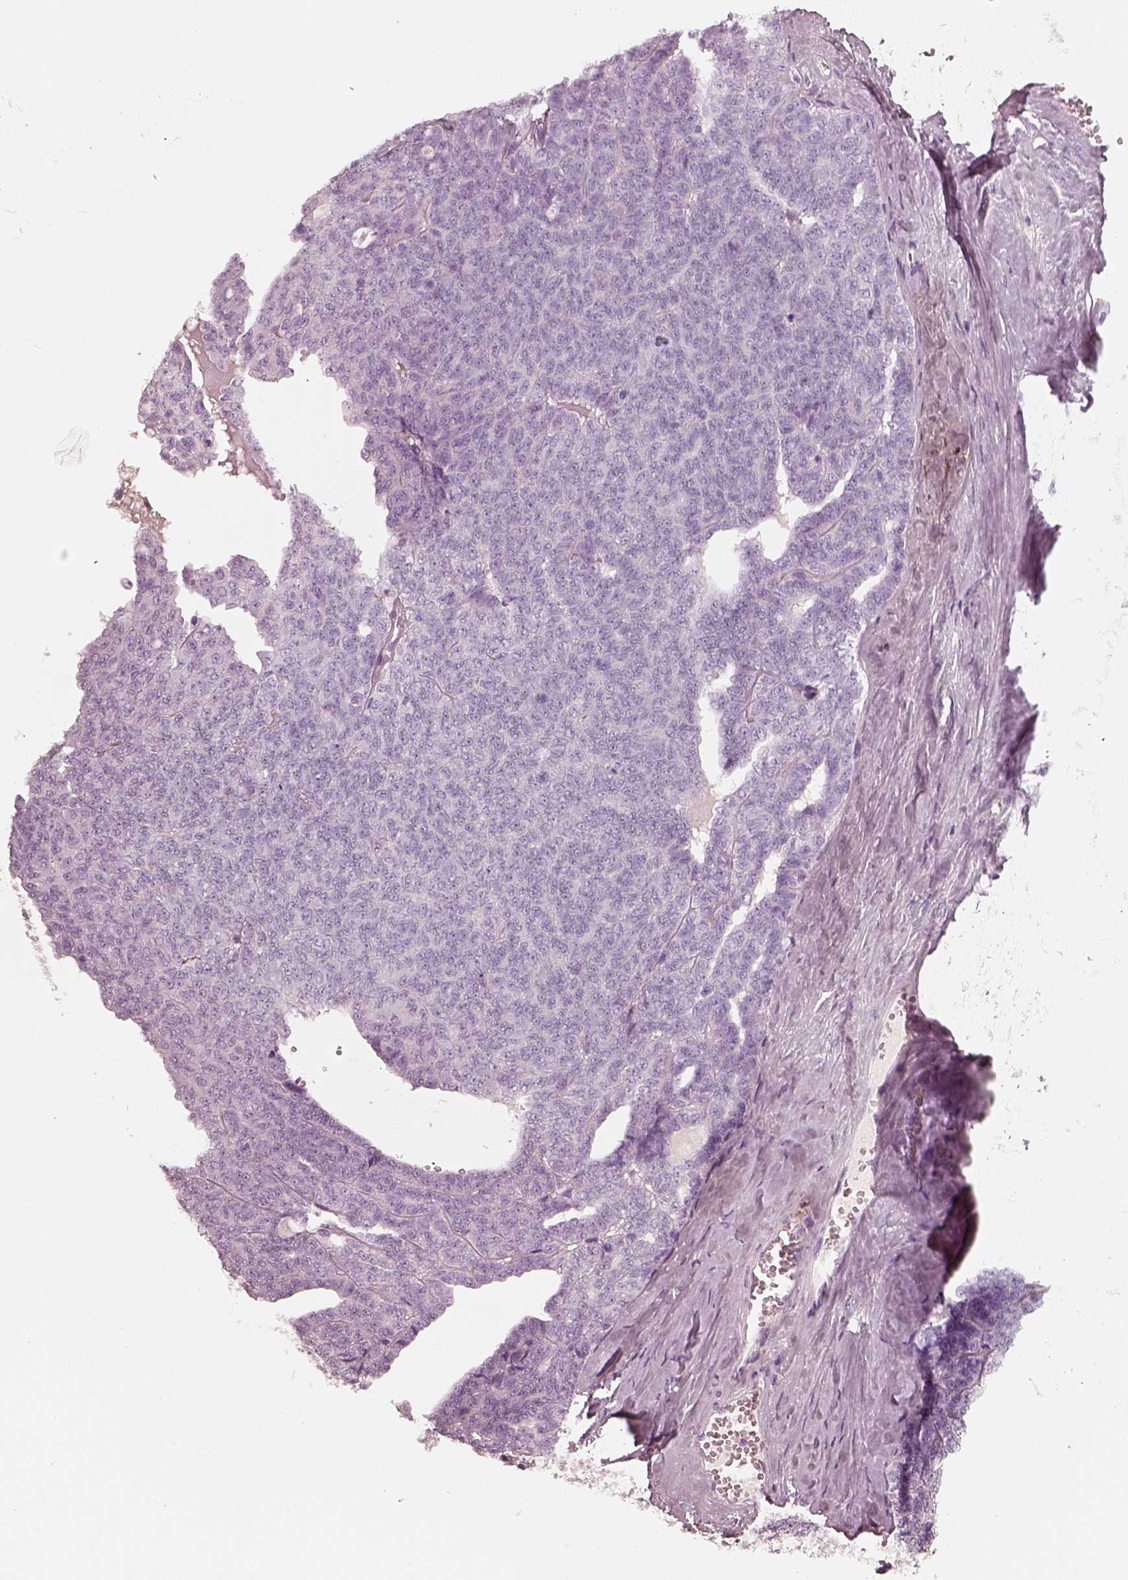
{"staining": {"intensity": "negative", "quantity": "none", "location": "none"}, "tissue": "ovarian cancer", "cell_type": "Tumor cells", "image_type": "cancer", "snomed": [{"axis": "morphology", "description": "Cystadenocarcinoma, serous, NOS"}, {"axis": "topography", "description": "Ovary"}], "caption": "There is no significant expression in tumor cells of ovarian serous cystadenocarcinoma.", "gene": "RS1", "patient": {"sex": "female", "age": 71}}